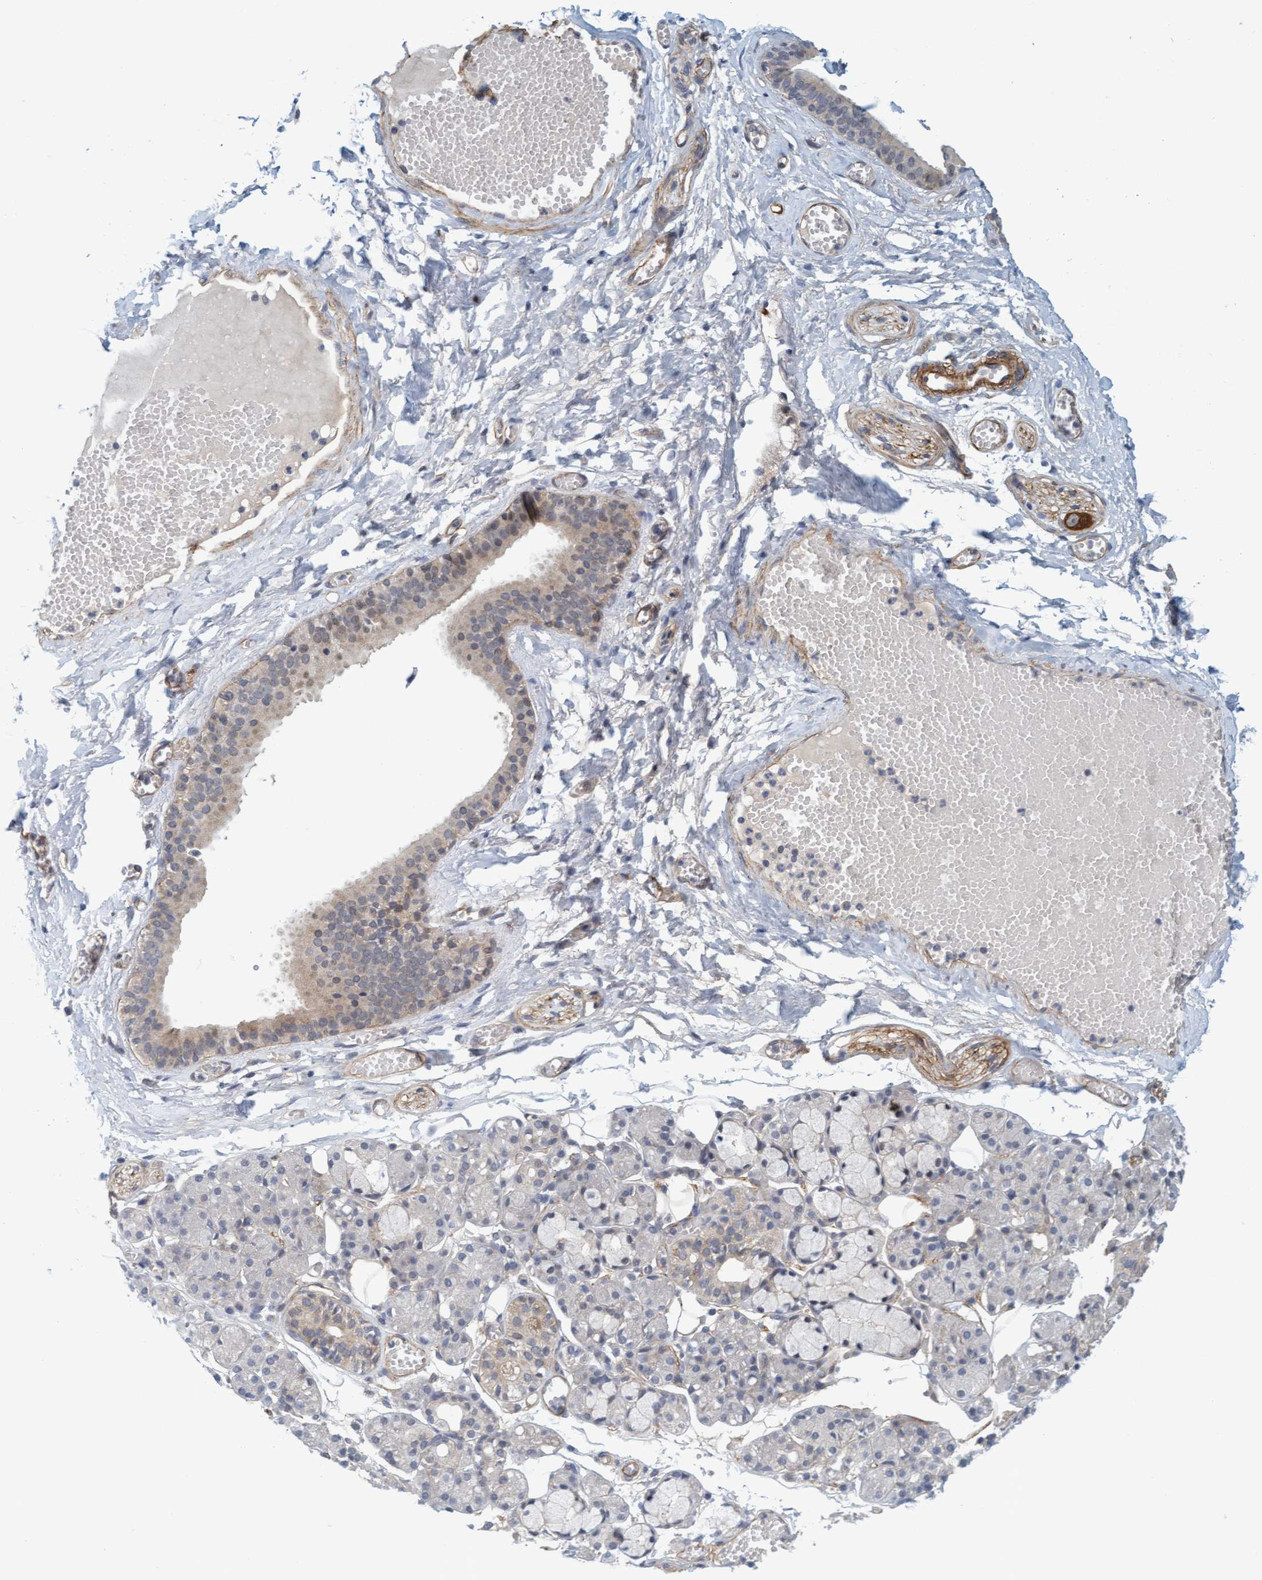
{"staining": {"intensity": "weak", "quantity": "<25%", "location": "cytoplasmic/membranous,nuclear"}, "tissue": "salivary gland", "cell_type": "Glandular cells", "image_type": "normal", "snomed": [{"axis": "morphology", "description": "Normal tissue, NOS"}, {"axis": "topography", "description": "Salivary gland"}], "caption": "Immunohistochemical staining of unremarkable salivary gland demonstrates no significant positivity in glandular cells. Brightfield microscopy of IHC stained with DAB (3,3'-diaminobenzidine) (brown) and hematoxylin (blue), captured at high magnification.", "gene": "TSTD2", "patient": {"sex": "male", "age": 63}}